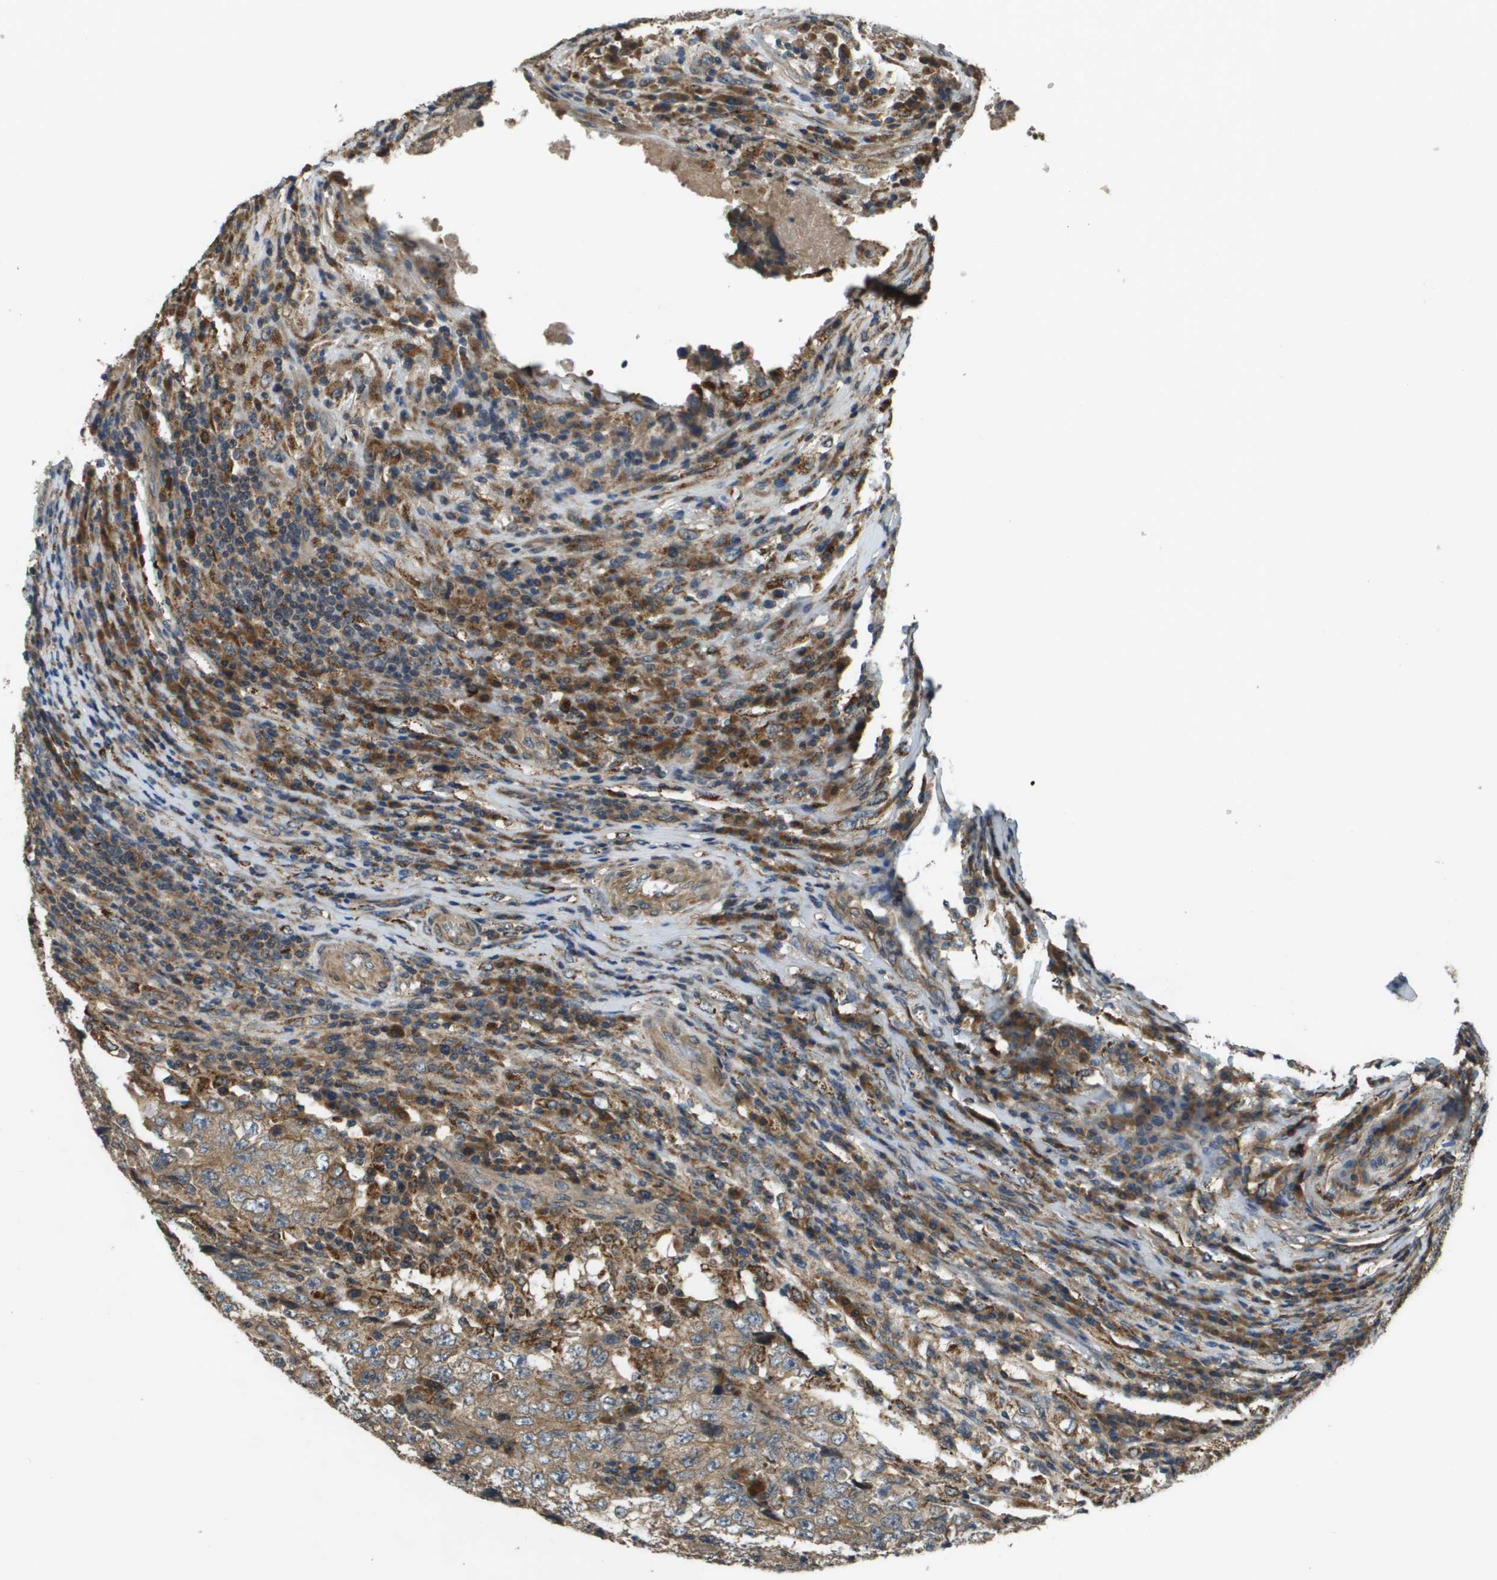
{"staining": {"intensity": "weak", "quantity": ">75%", "location": "cytoplasmic/membranous"}, "tissue": "testis cancer", "cell_type": "Tumor cells", "image_type": "cancer", "snomed": [{"axis": "morphology", "description": "Necrosis, NOS"}, {"axis": "morphology", "description": "Carcinoma, Embryonal, NOS"}, {"axis": "topography", "description": "Testis"}], "caption": "Tumor cells exhibit low levels of weak cytoplasmic/membranous expression in about >75% of cells in human testis cancer.", "gene": "CDKN2C", "patient": {"sex": "male", "age": 19}}